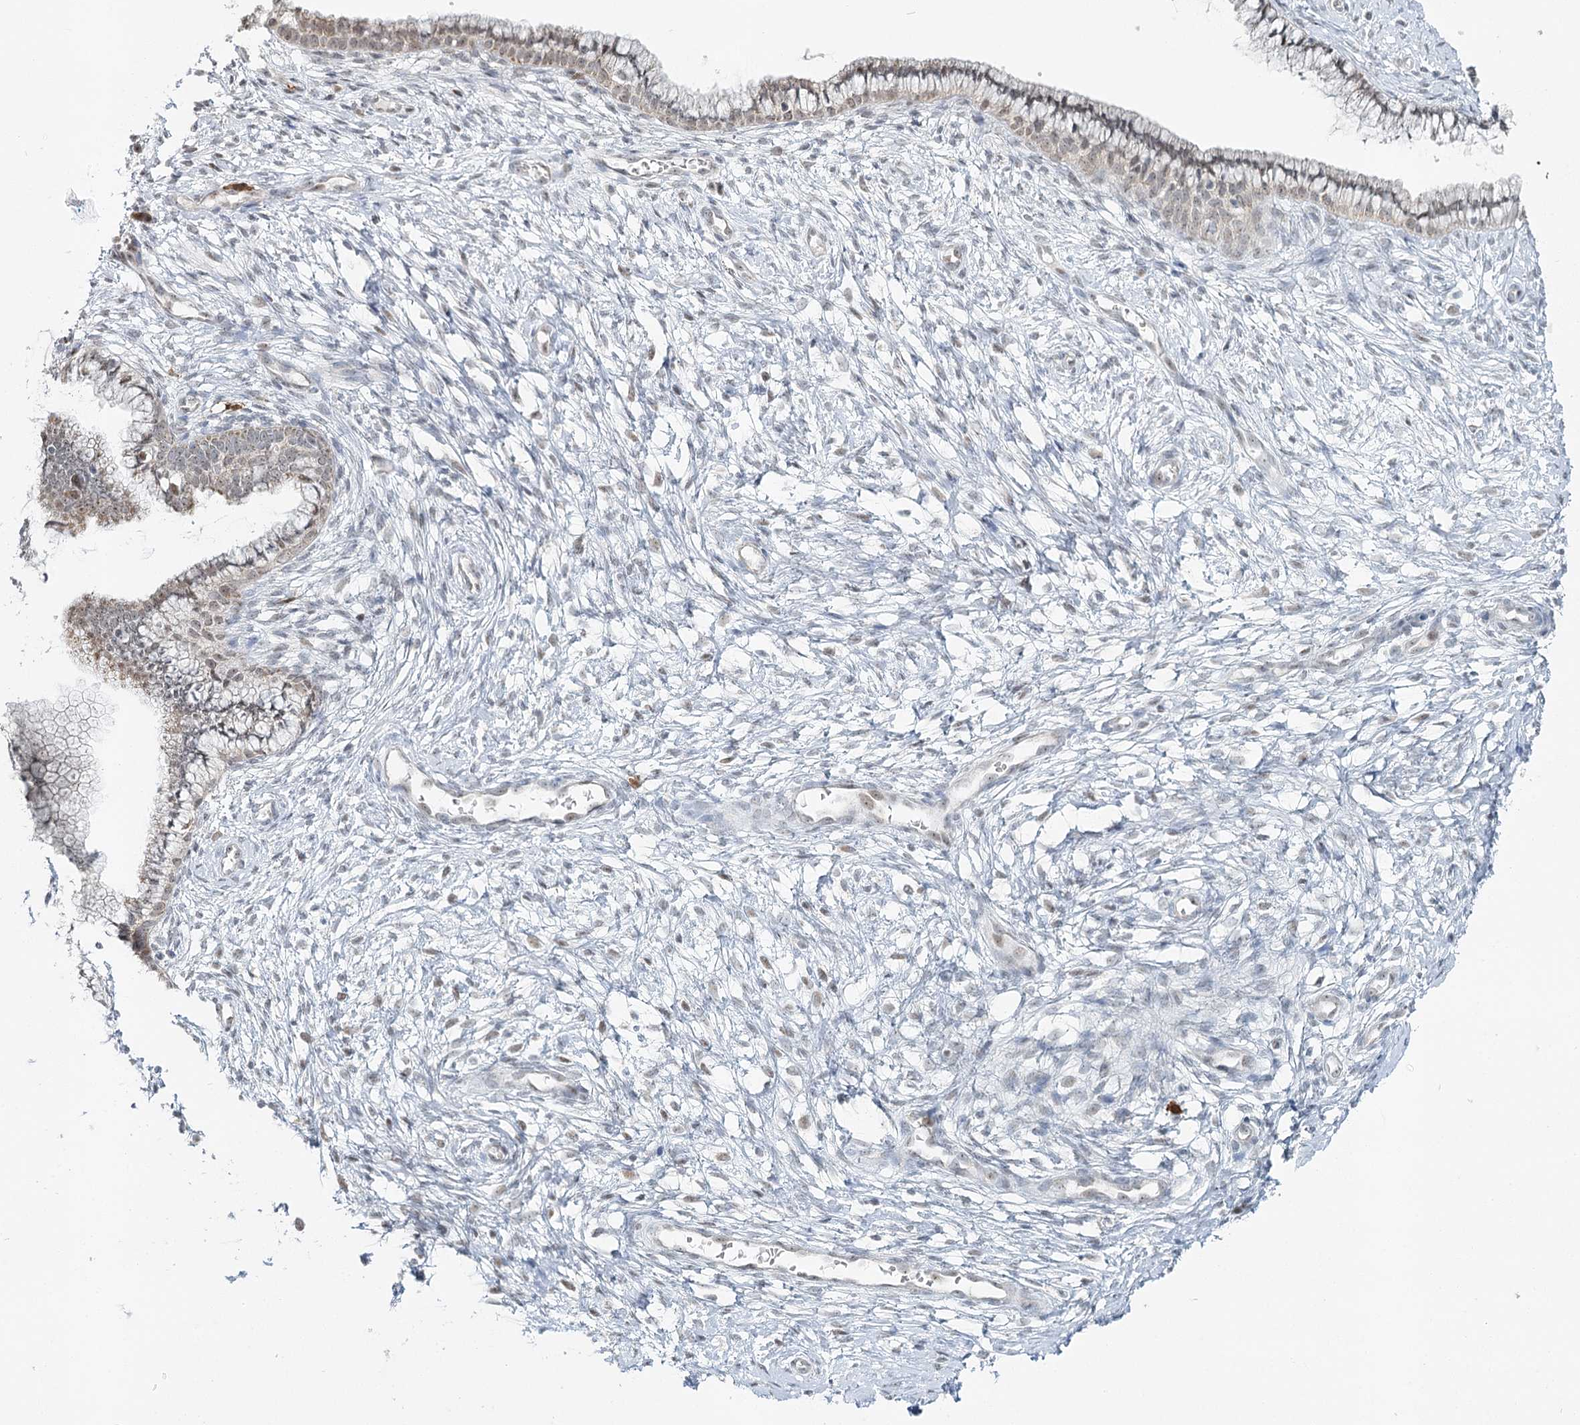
{"staining": {"intensity": "weak", "quantity": ">75%", "location": "cytoplasmic/membranous,nuclear"}, "tissue": "cervix", "cell_type": "Glandular cells", "image_type": "normal", "snomed": [{"axis": "morphology", "description": "Normal tissue, NOS"}, {"axis": "topography", "description": "Cervix"}], "caption": "This image demonstrates unremarkable cervix stained with immunohistochemistry to label a protein in brown. The cytoplasmic/membranous,nuclear of glandular cells show weak positivity for the protein. Nuclei are counter-stained blue.", "gene": "ATAD1", "patient": {"sex": "female", "age": 36}}